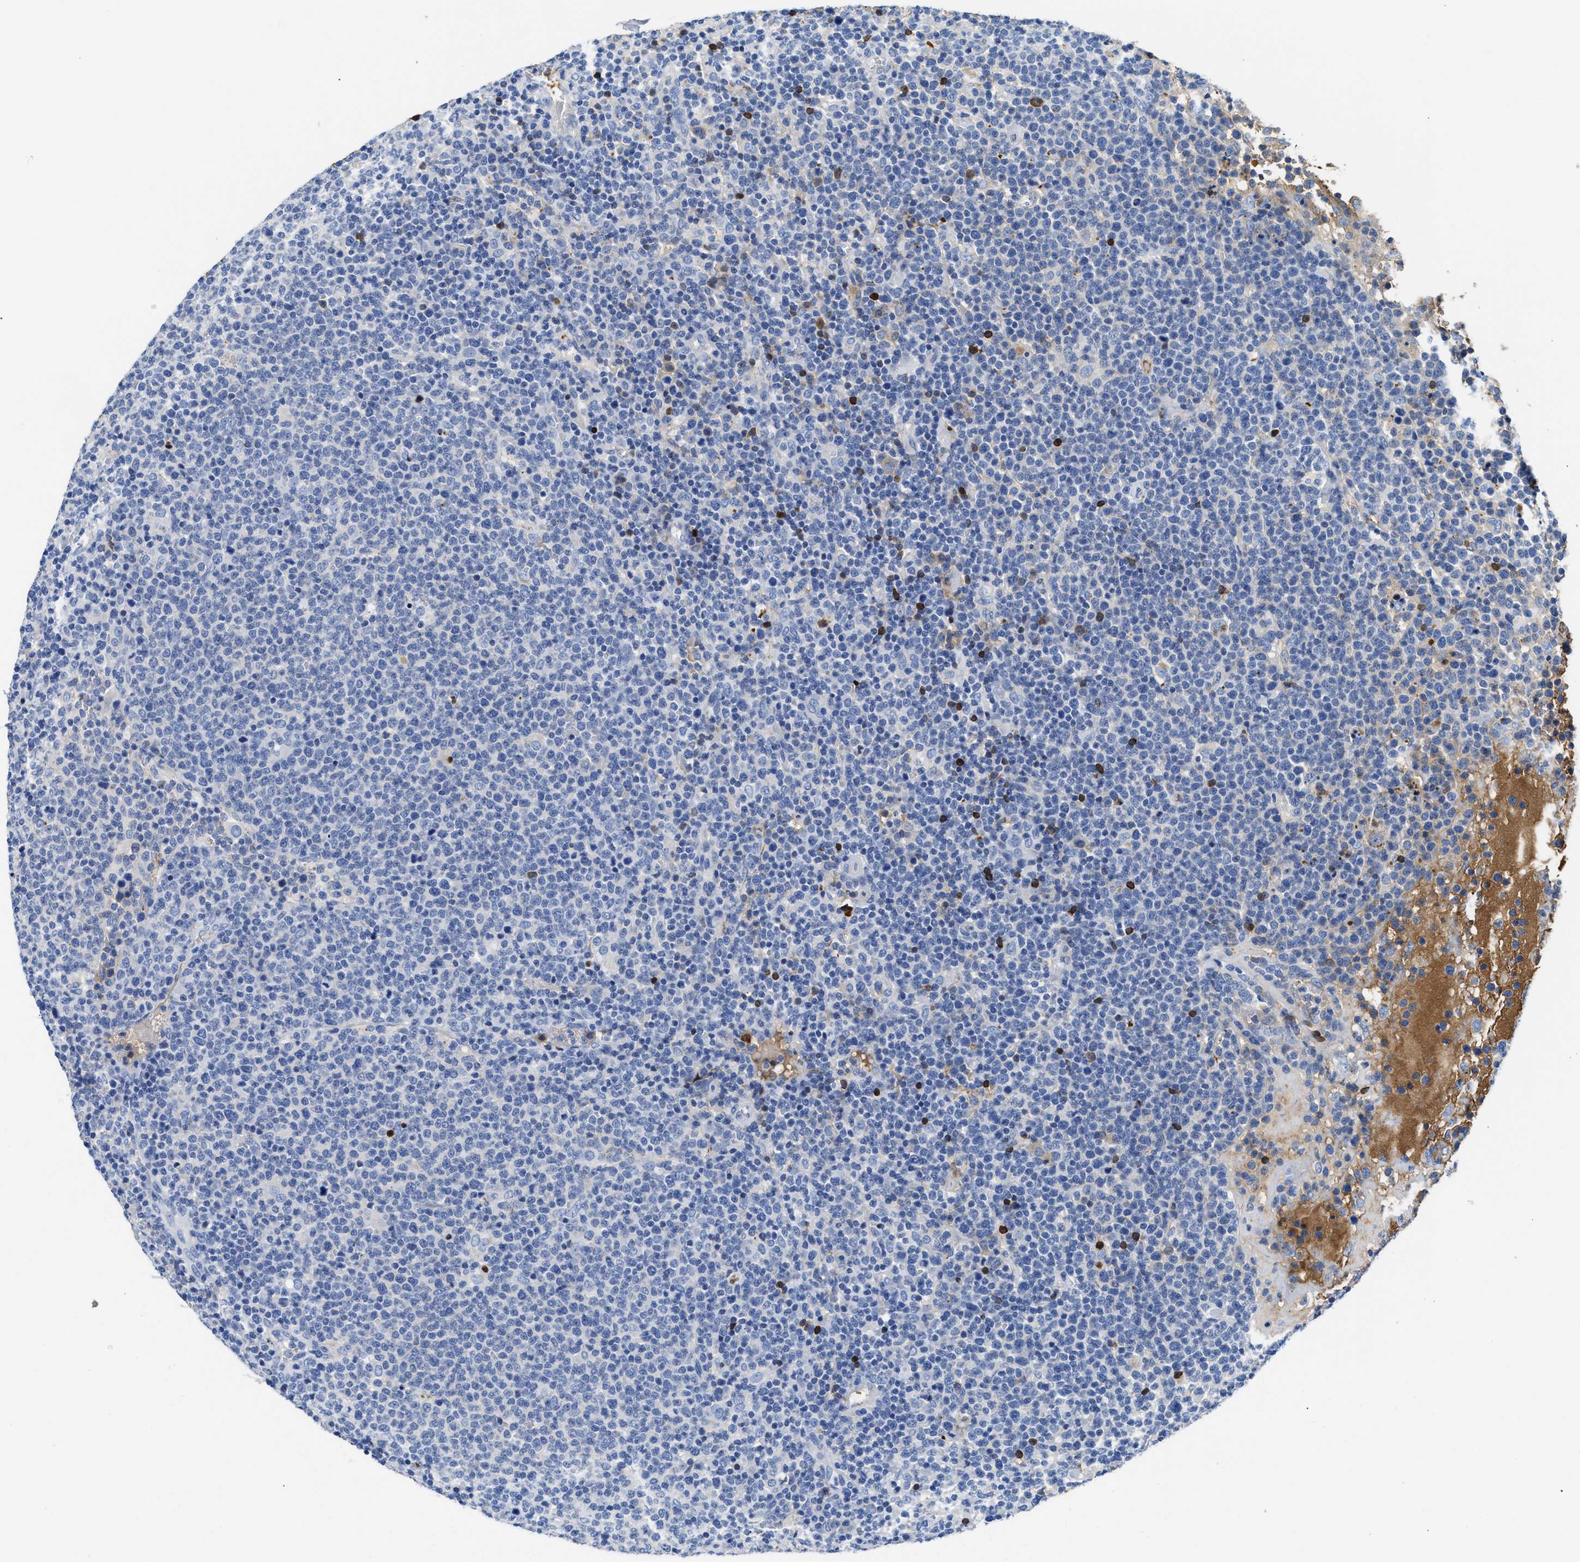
{"staining": {"intensity": "negative", "quantity": "none", "location": "none"}, "tissue": "lymphoma", "cell_type": "Tumor cells", "image_type": "cancer", "snomed": [{"axis": "morphology", "description": "Malignant lymphoma, non-Hodgkin's type, High grade"}, {"axis": "topography", "description": "Lymph node"}], "caption": "Malignant lymphoma, non-Hodgkin's type (high-grade) was stained to show a protein in brown. There is no significant staining in tumor cells. (DAB (3,3'-diaminobenzidine) immunohistochemistry visualized using brightfield microscopy, high magnification).", "gene": "GC", "patient": {"sex": "male", "age": 61}}